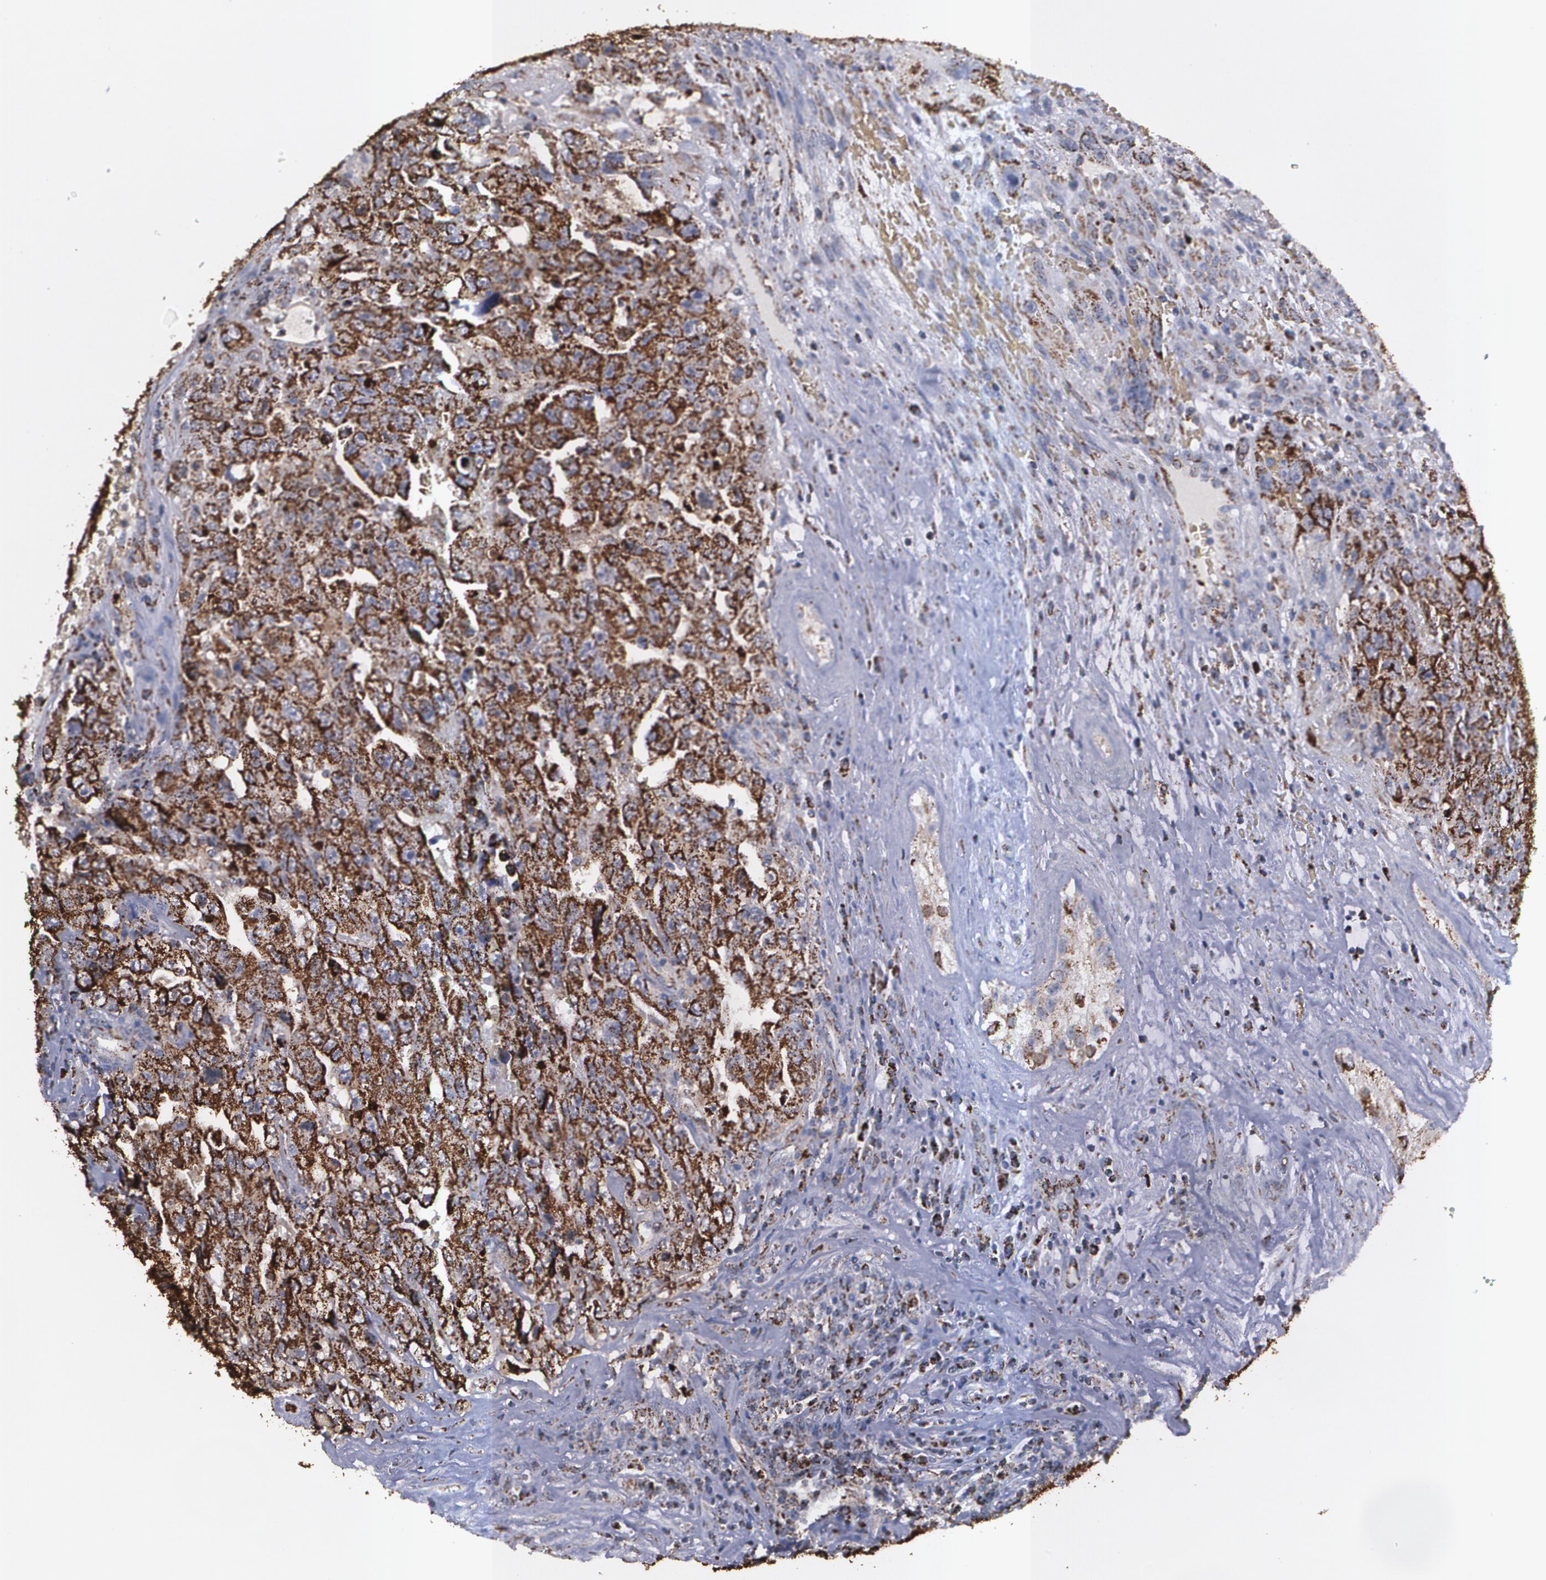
{"staining": {"intensity": "strong", "quantity": ">75%", "location": "cytoplasmic/membranous"}, "tissue": "testis cancer", "cell_type": "Tumor cells", "image_type": "cancer", "snomed": [{"axis": "morphology", "description": "Carcinoma, Embryonal, NOS"}, {"axis": "topography", "description": "Testis"}], "caption": "Testis embryonal carcinoma stained with a brown dye displays strong cytoplasmic/membranous positive staining in approximately >75% of tumor cells.", "gene": "HSPD1", "patient": {"sex": "male", "age": 28}}